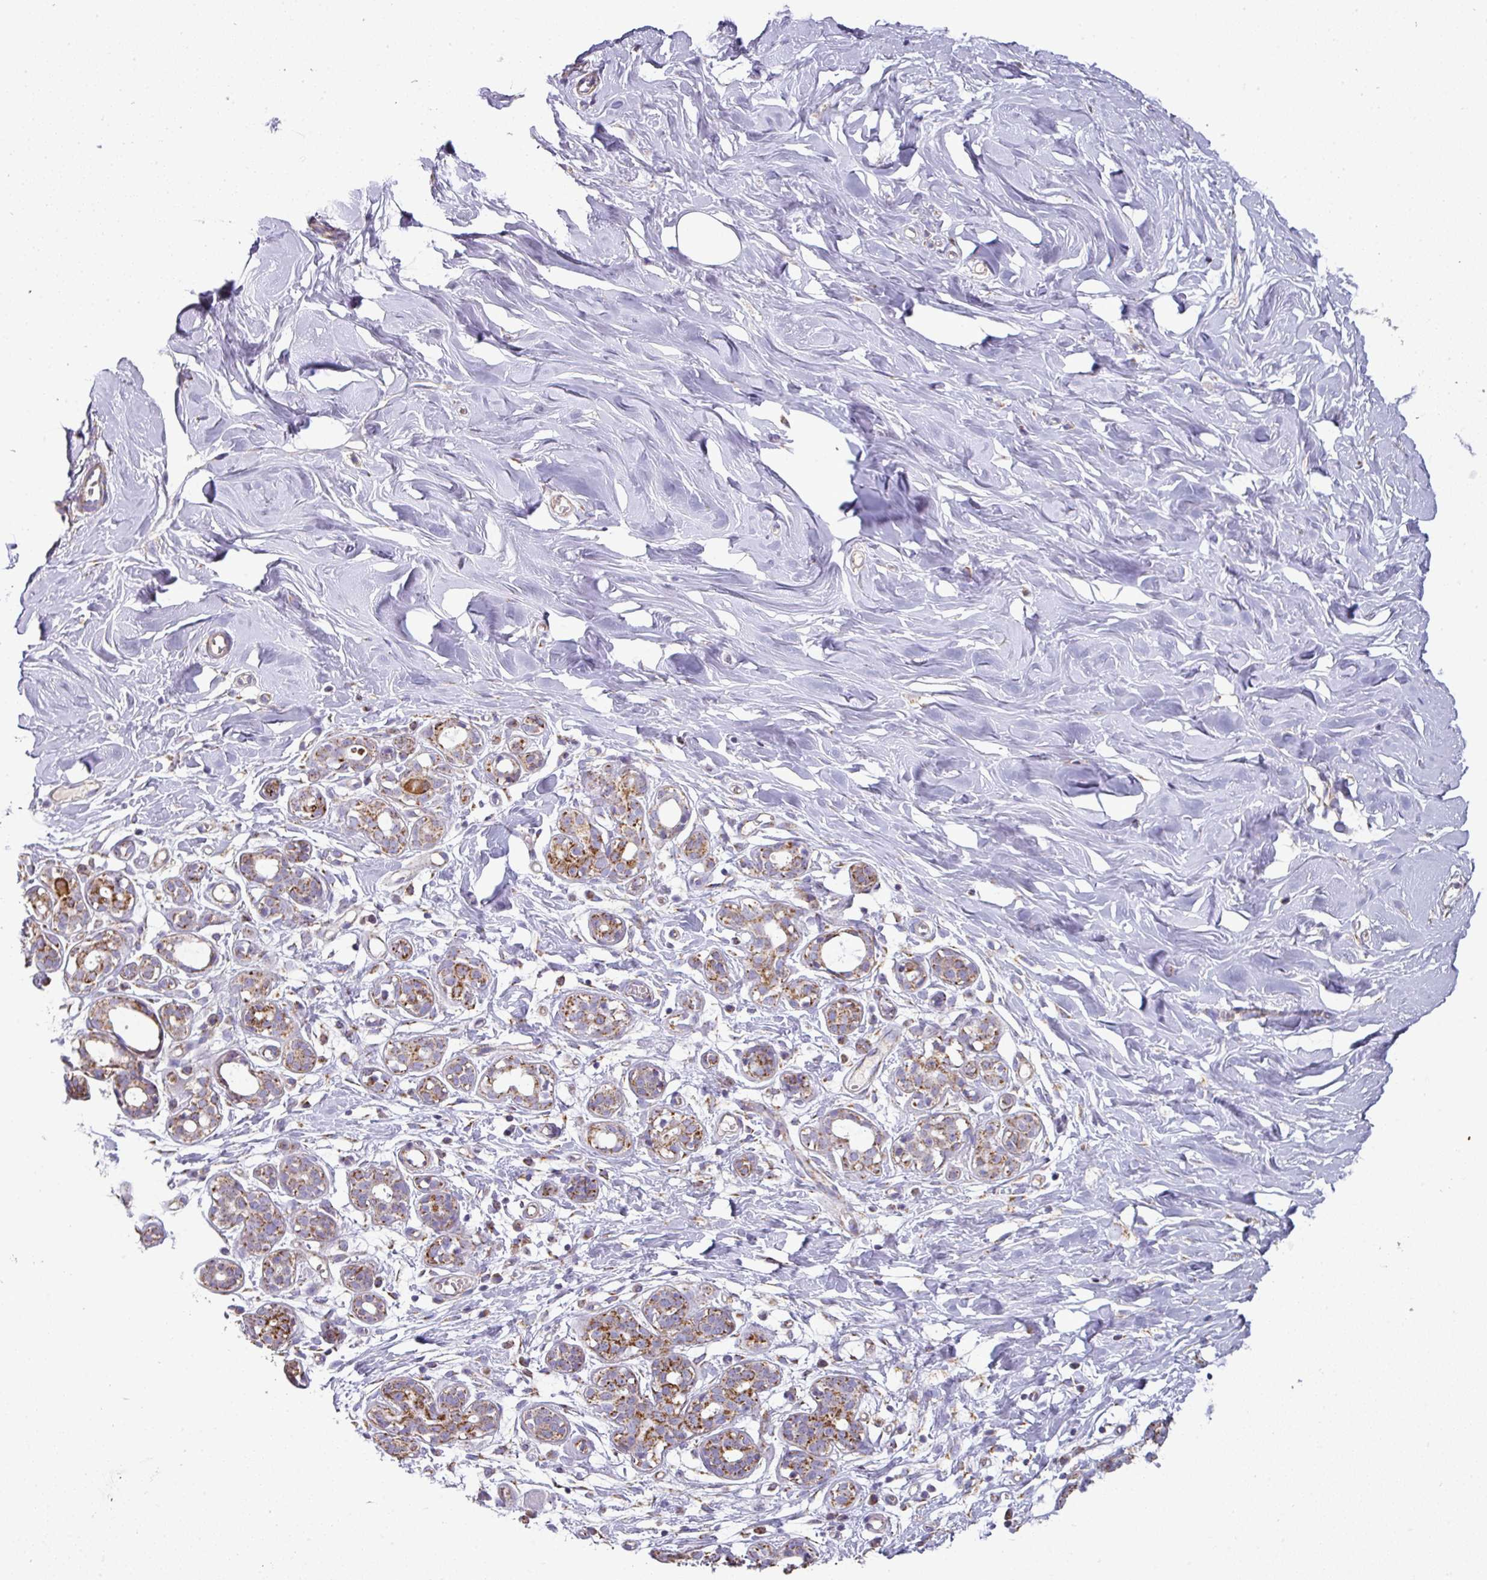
{"staining": {"intensity": "negative", "quantity": "none", "location": "none"}, "tissue": "breast", "cell_type": "Adipocytes", "image_type": "normal", "snomed": [{"axis": "morphology", "description": "Normal tissue, NOS"}, {"axis": "topography", "description": "Breast"}], "caption": "The immunohistochemistry photomicrograph has no significant staining in adipocytes of breast.", "gene": "UQCRFS1", "patient": {"sex": "female", "age": 27}}